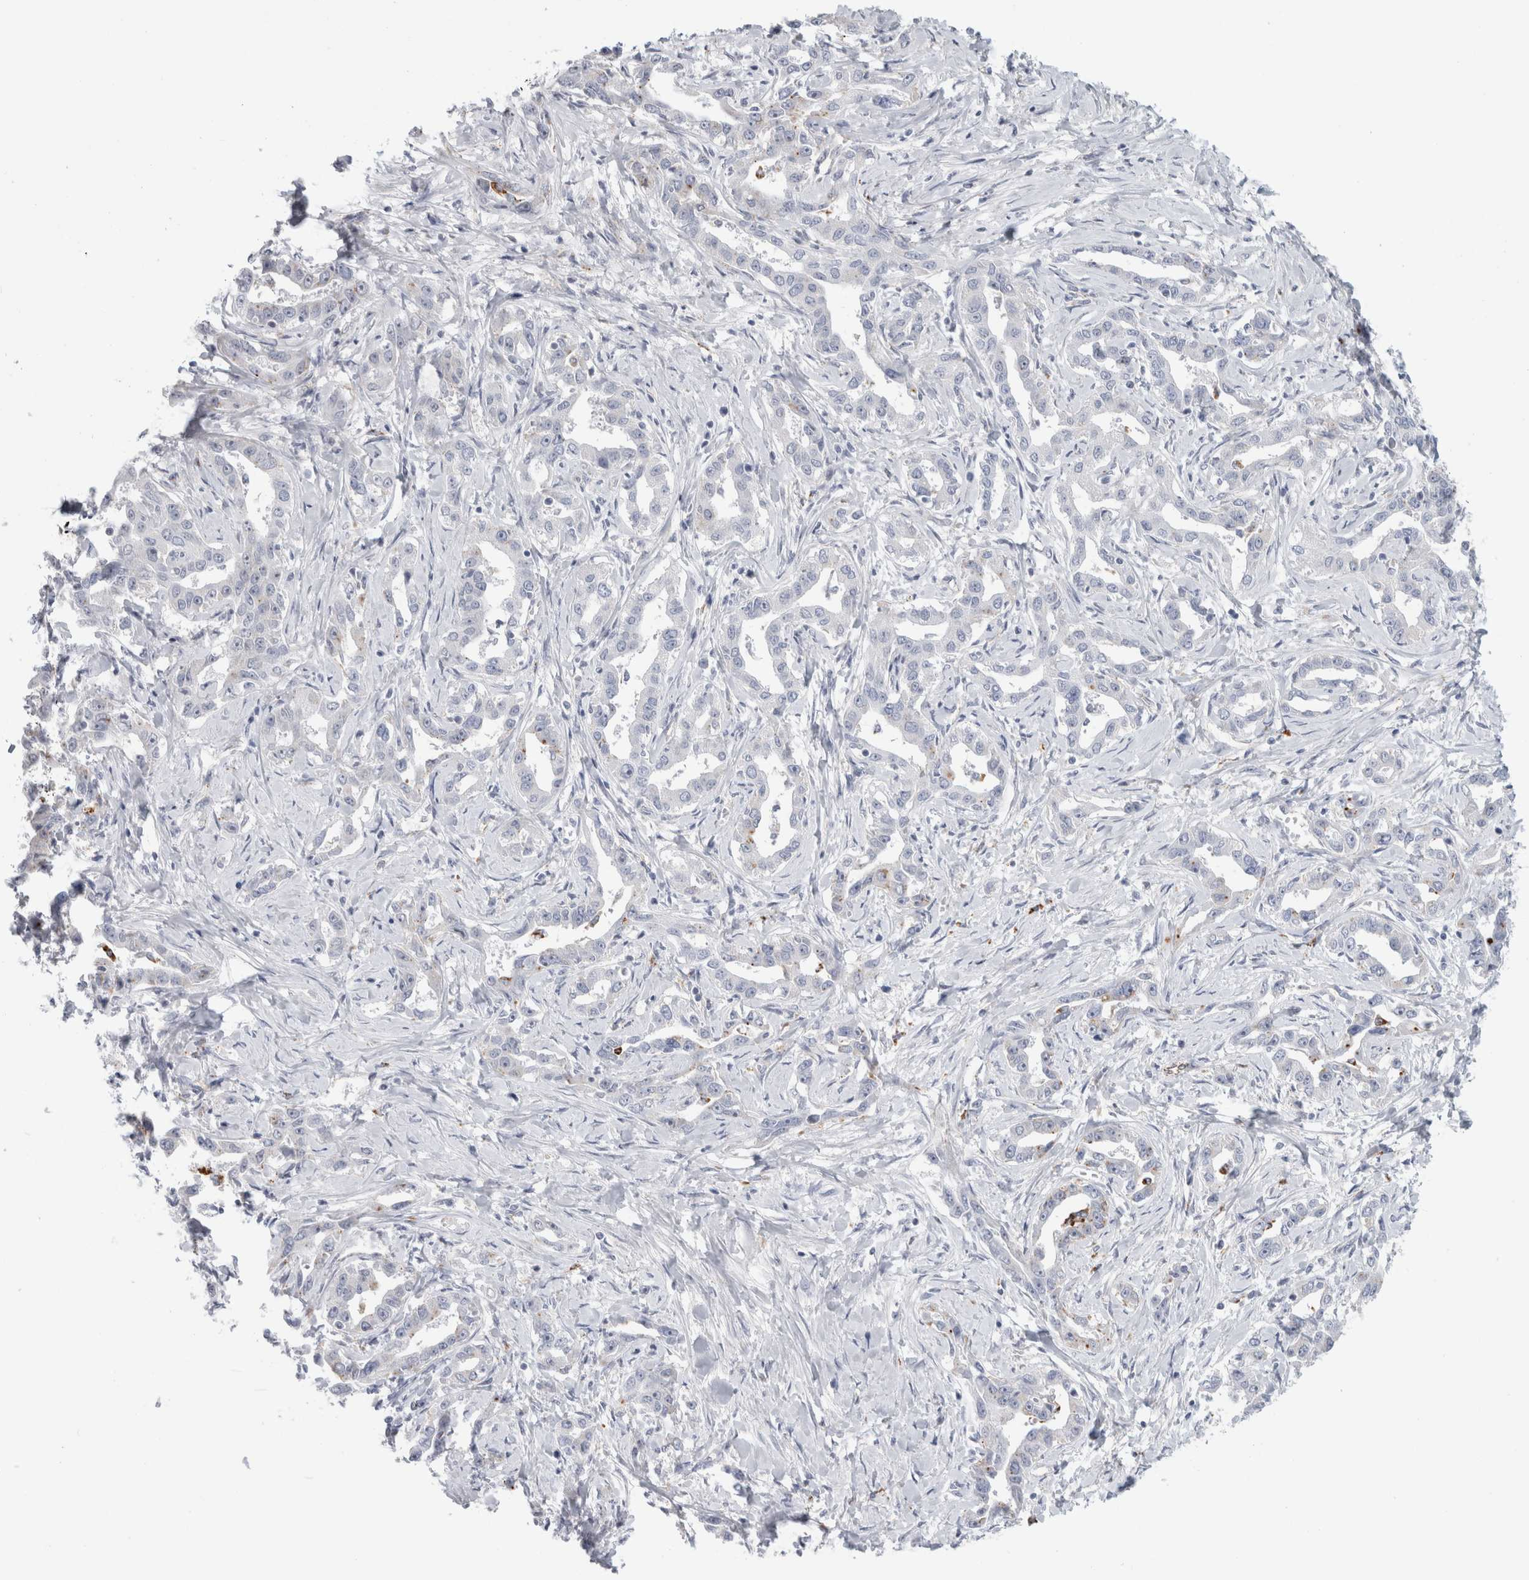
{"staining": {"intensity": "negative", "quantity": "none", "location": "none"}, "tissue": "liver cancer", "cell_type": "Tumor cells", "image_type": "cancer", "snomed": [{"axis": "morphology", "description": "Cholangiocarcinoma"}, {"axis": "topography", "description": "Liver"}], "caption": "There is no significant staining in tumor cells of liver cholangiocarcinoma.", "gene": "ANKMY1", "patient": {"sex": "male", "age": 59}}